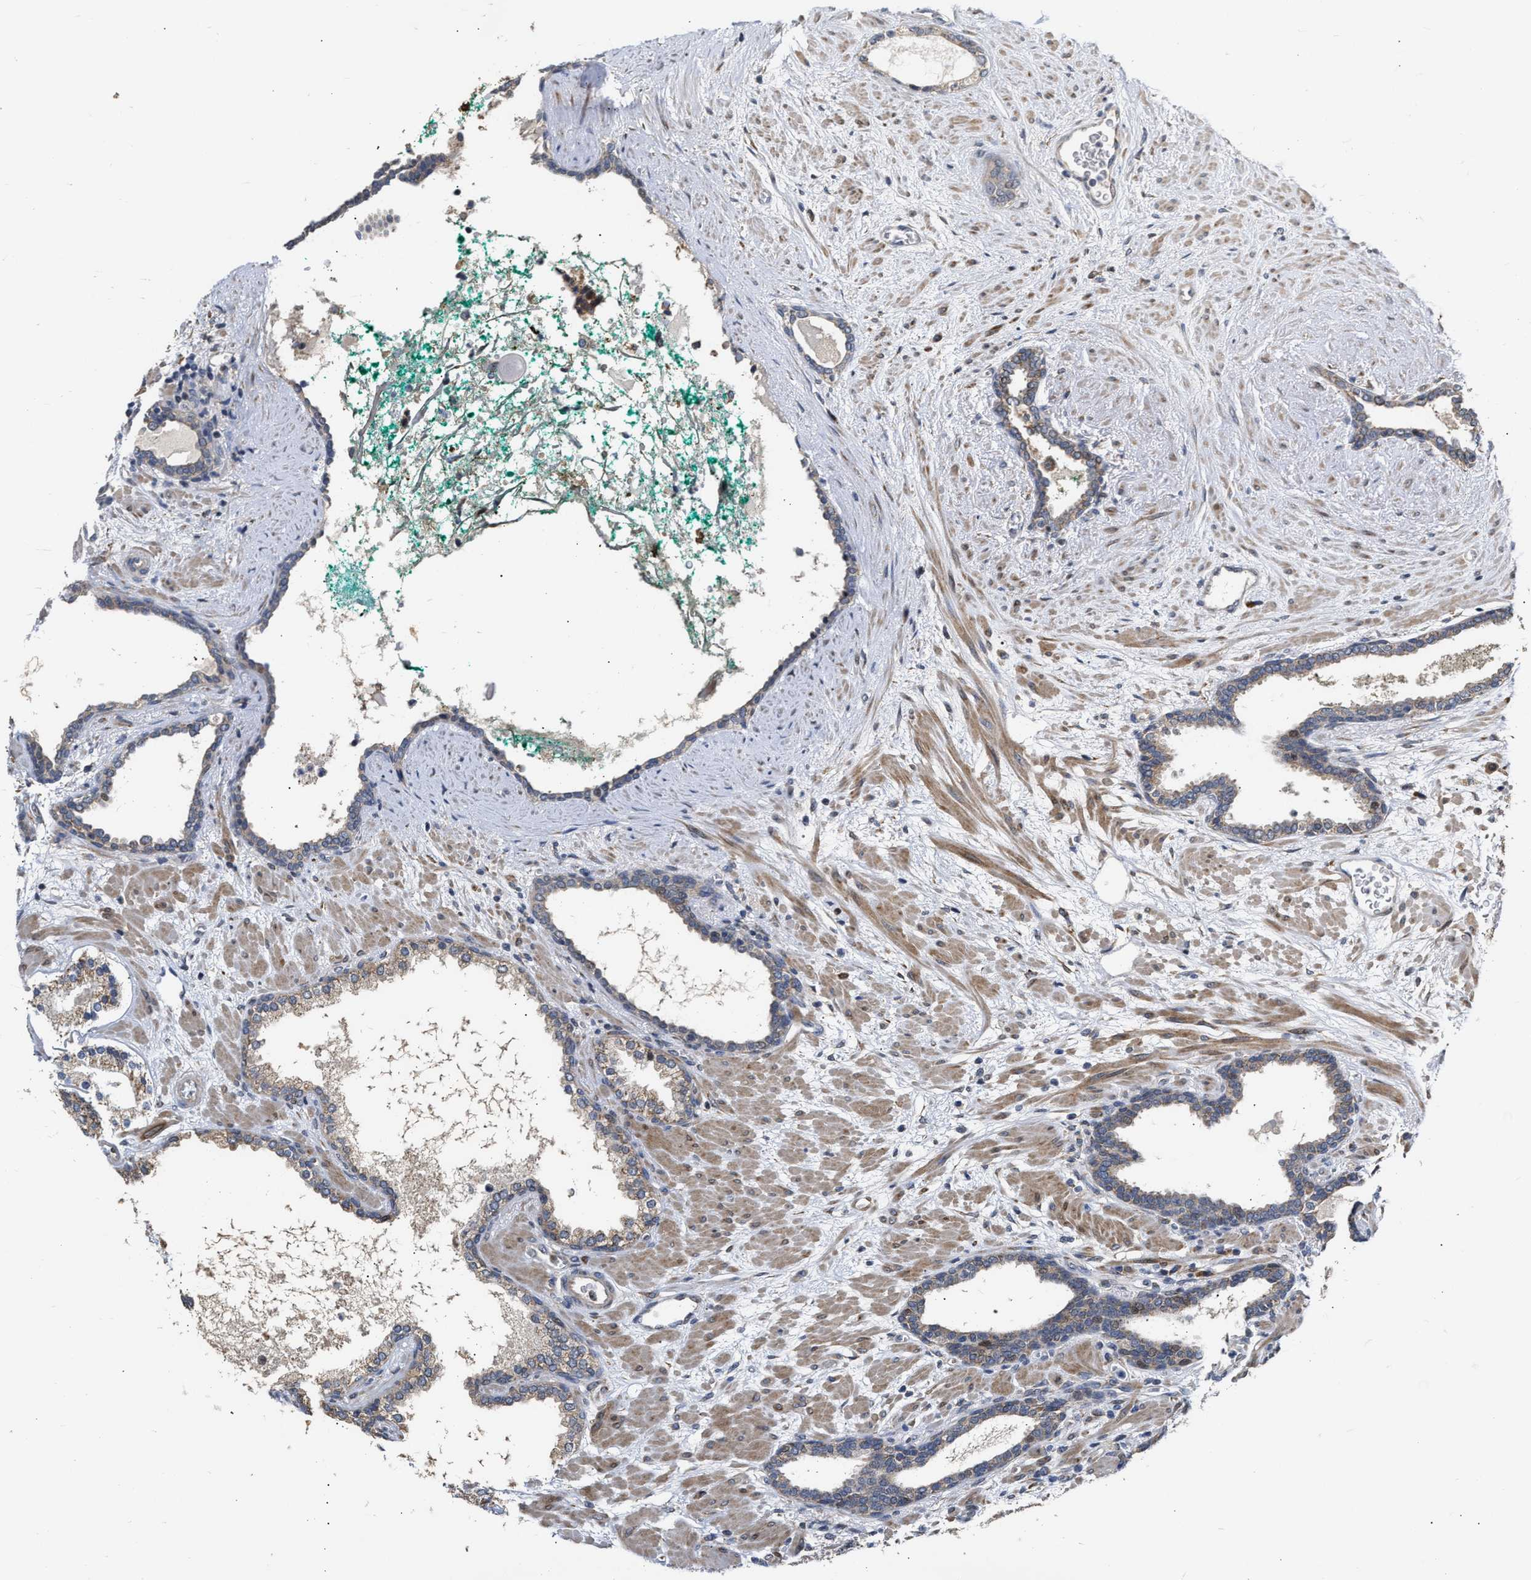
{"staining": {"intensity": "moderate", "quantity": ">75%", "location": "cytoplasmic/membranous"}, "tissue": "prostate cancer", "cell_type": "Tumor cells", "image_type": "cancer", "snomed": [{"axis": "morphology", "description": "Adenocarcinoma, Low grade"}, {"axis": "topography", "description": "Prostate"}], "caption": "The histopathology image demonstrates a brown stain indicating the presence of a protein in the cytoplasmic/membranous of tumor cells in prostate adenocarcinoma (low-grade). The protein is stained brown, and the nuclei are stained in blue (DAB (3,3'-diaminobenzidine) IHC with brightfield microscopy, high magnification).", "gene": "DEPTOR", "patient": {"sex": "male", "age": 63}}